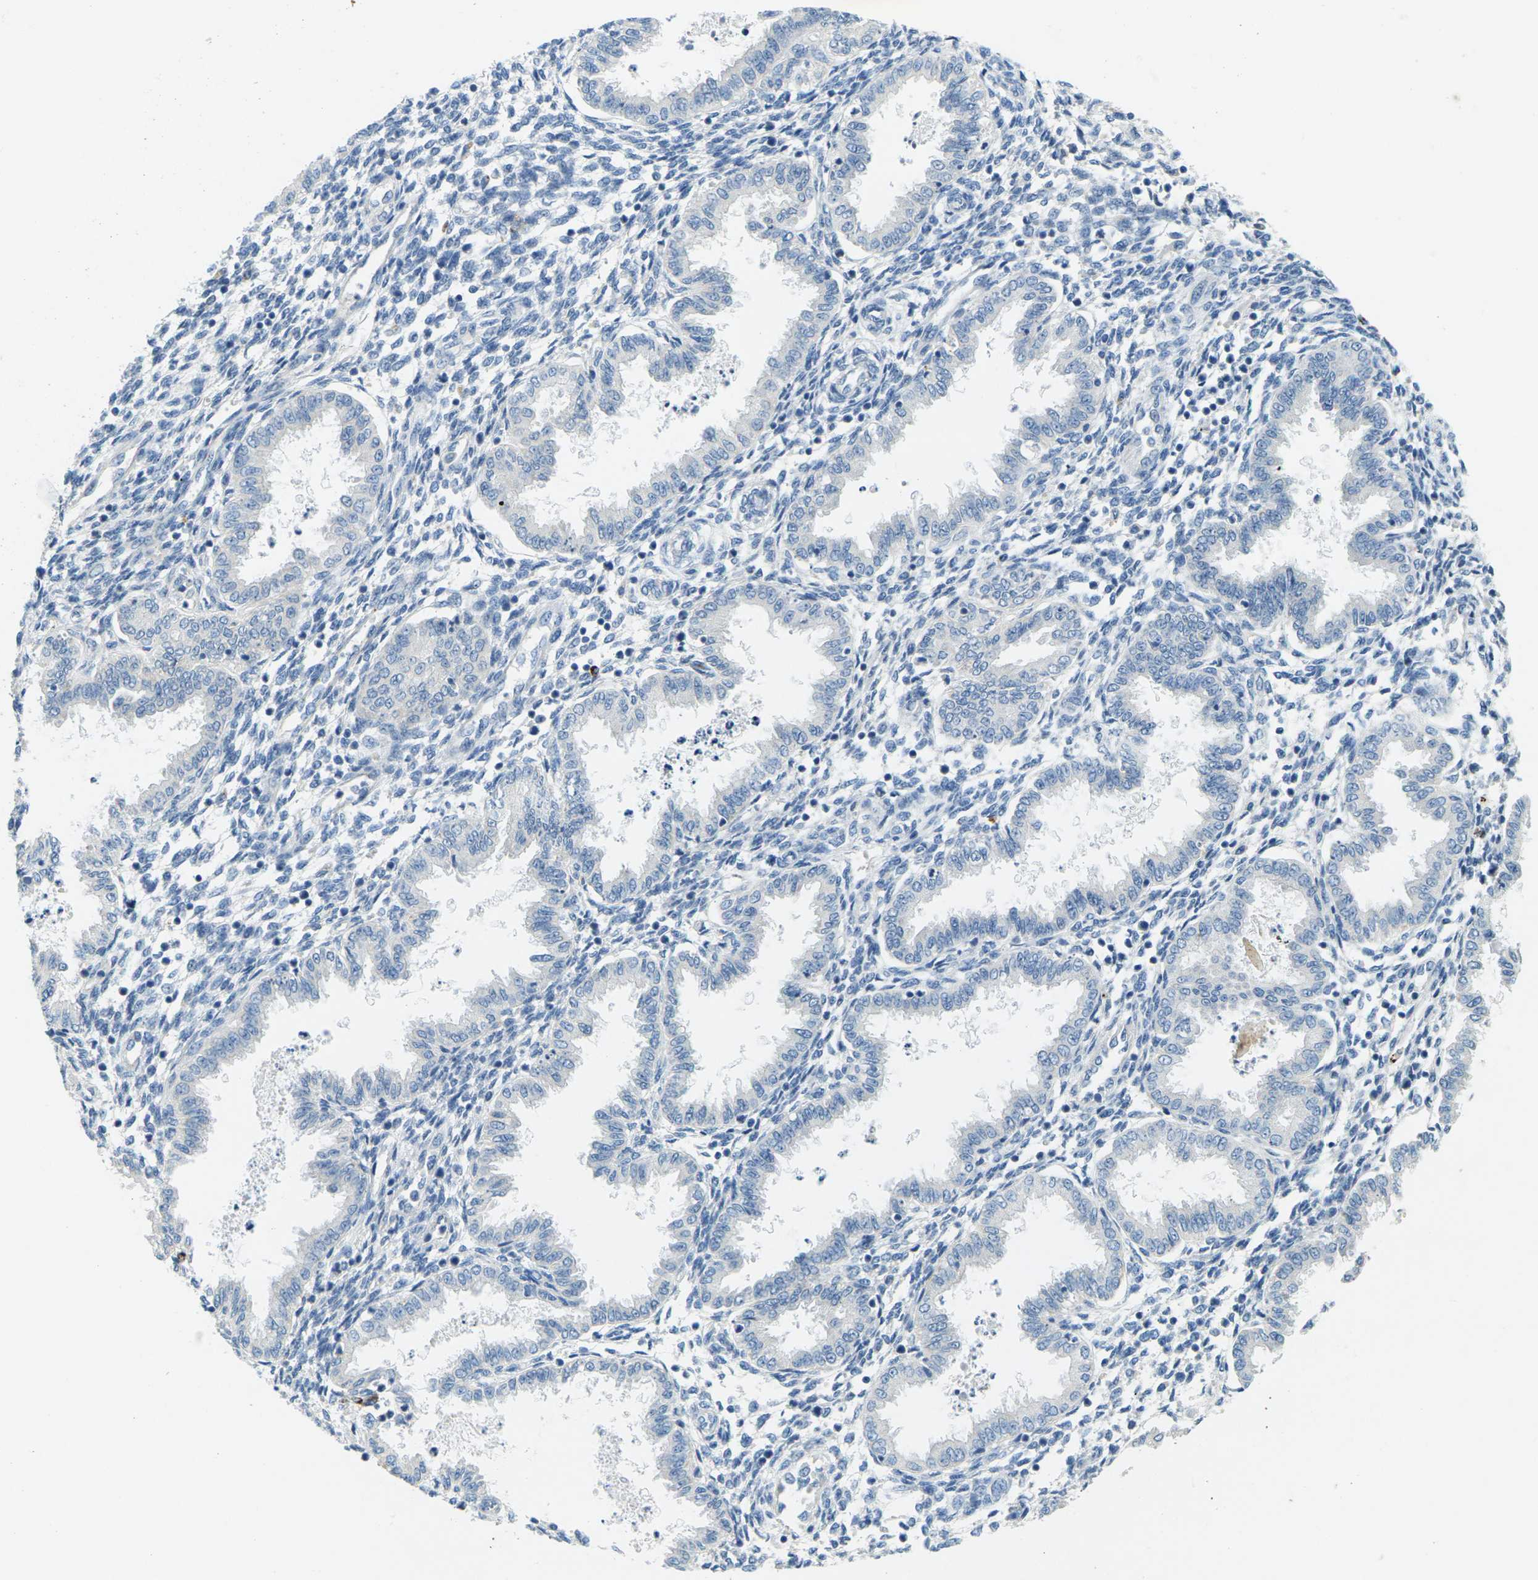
{"staining": {"intensity": "negative", "quantity": "none", "location": "none"}, "tissue": "endometrium", "cell_type": "Cells in endometrial stroma", "image_type": "normal", "snomed": [{"axis": "morphology", "description": "Normal tissue, NOS"}, {"axis": "topography", "description": "Endometrium"}], "caption": "High magnification brightfield microscopy of benign endometrium stained with DAB (brown) and counterstained with hematoxylin (blue): cells in endometrial stroma show no significant staining. (Brightfield microscopy of DAB IHC at high magnification).", "gene": "CYP2C8", "patient": {"sex": "female", "age": 33}}